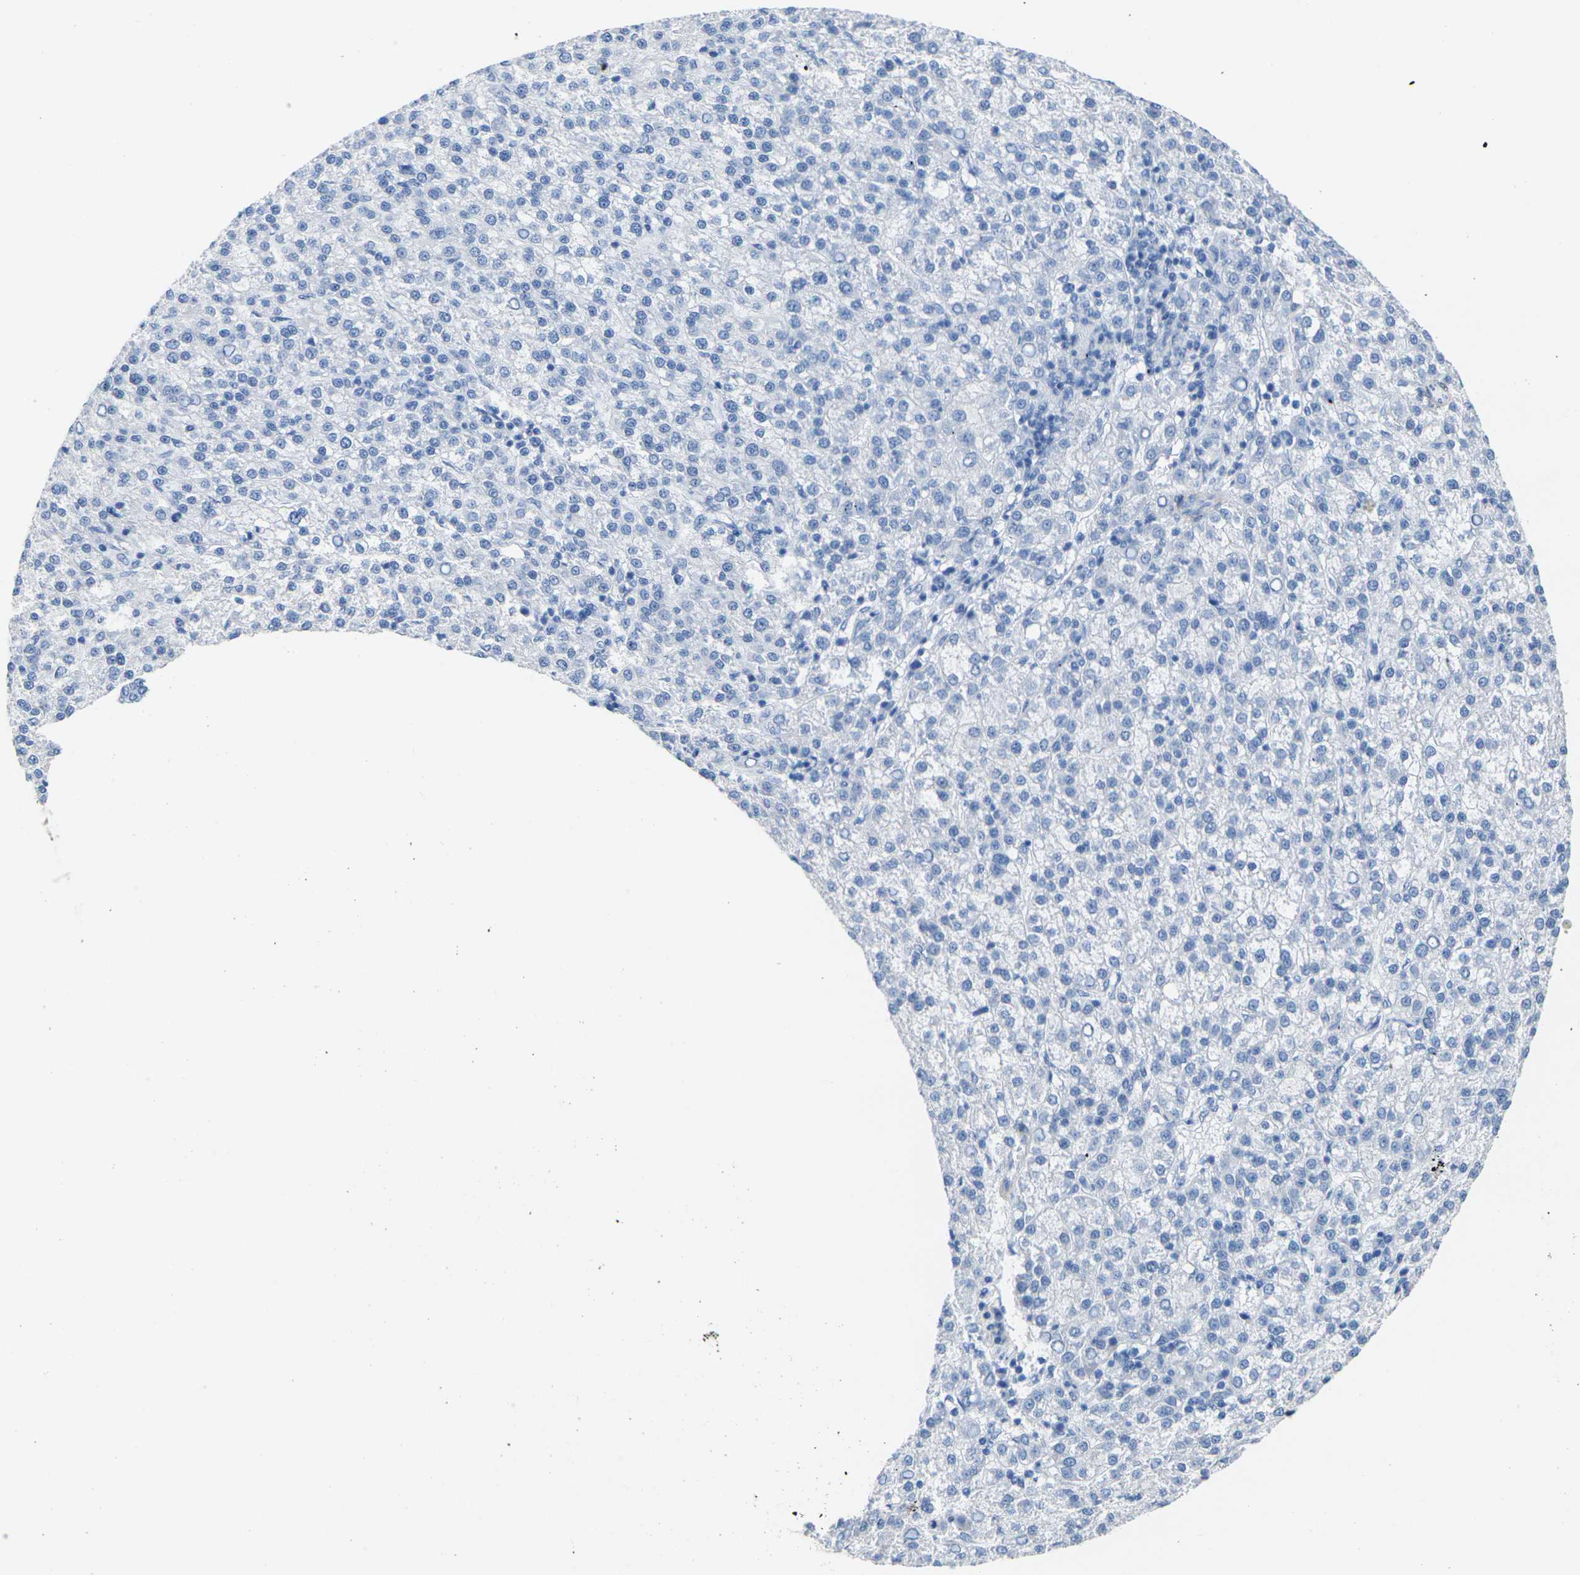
{"staining": {"intensity": "negative", "quantity": "none", "location": "none"}, "tissue": "liver cancer", "cell_type": "Tumor cells", "image_type": "cancer", "snomed": [{"axis": "morphology", "description": "Carcinoma, Hepatocellular, NOS"}, {"axis": "topography", "description": "Liver"}], "caption": "DAB immunohistochemical staining of hepatocellular carcinoma (liver) demonstrates no significant staining in tumor cells. Brightfield microscopy of immunohistochemistry stained with DAB (brown) and hematoxylin (blue), captured at high magnification.", "gene": "CNN1", "patient": {"sex": "female", "age": 58}}